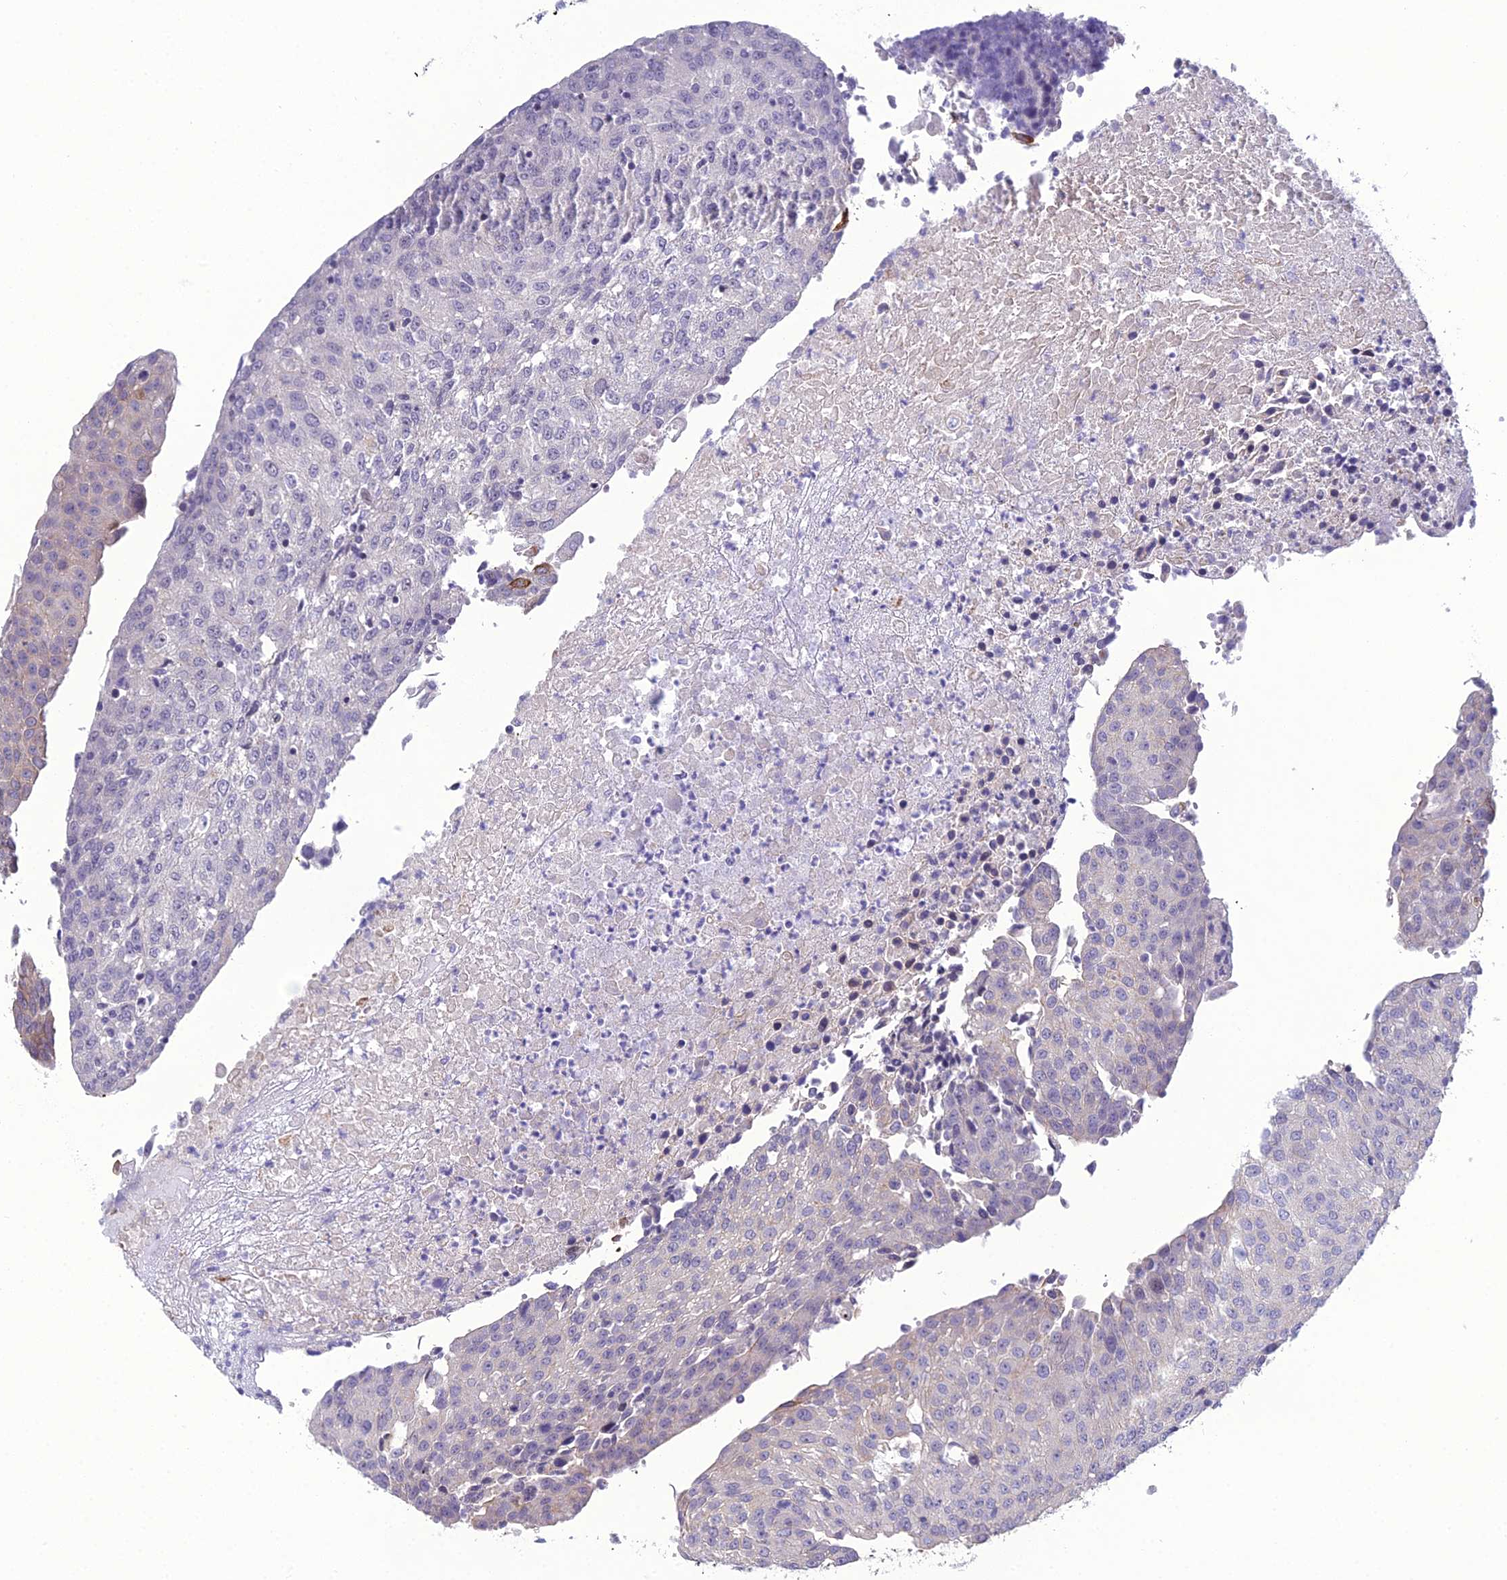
{"staining": {"intensity": "negative", "quantity": "none", "location": "none"}, "tissue": "urothelial cancer", "cell_type": "Tumor cells", "image_type": "cancer", "snomed": [{"axis": "morphology", "description": "Urothelial carcinoma, High grade"}, {"axis": "topography", "description": "Urinary bladder"}], "caption": "Urothelial cancer was stained to show a protein in brown. There is no significant staining in tumor cells. Nuclei are stained in blue.", "gene": "LZTS2", "patient": {"sex": "female", "age": 85}}